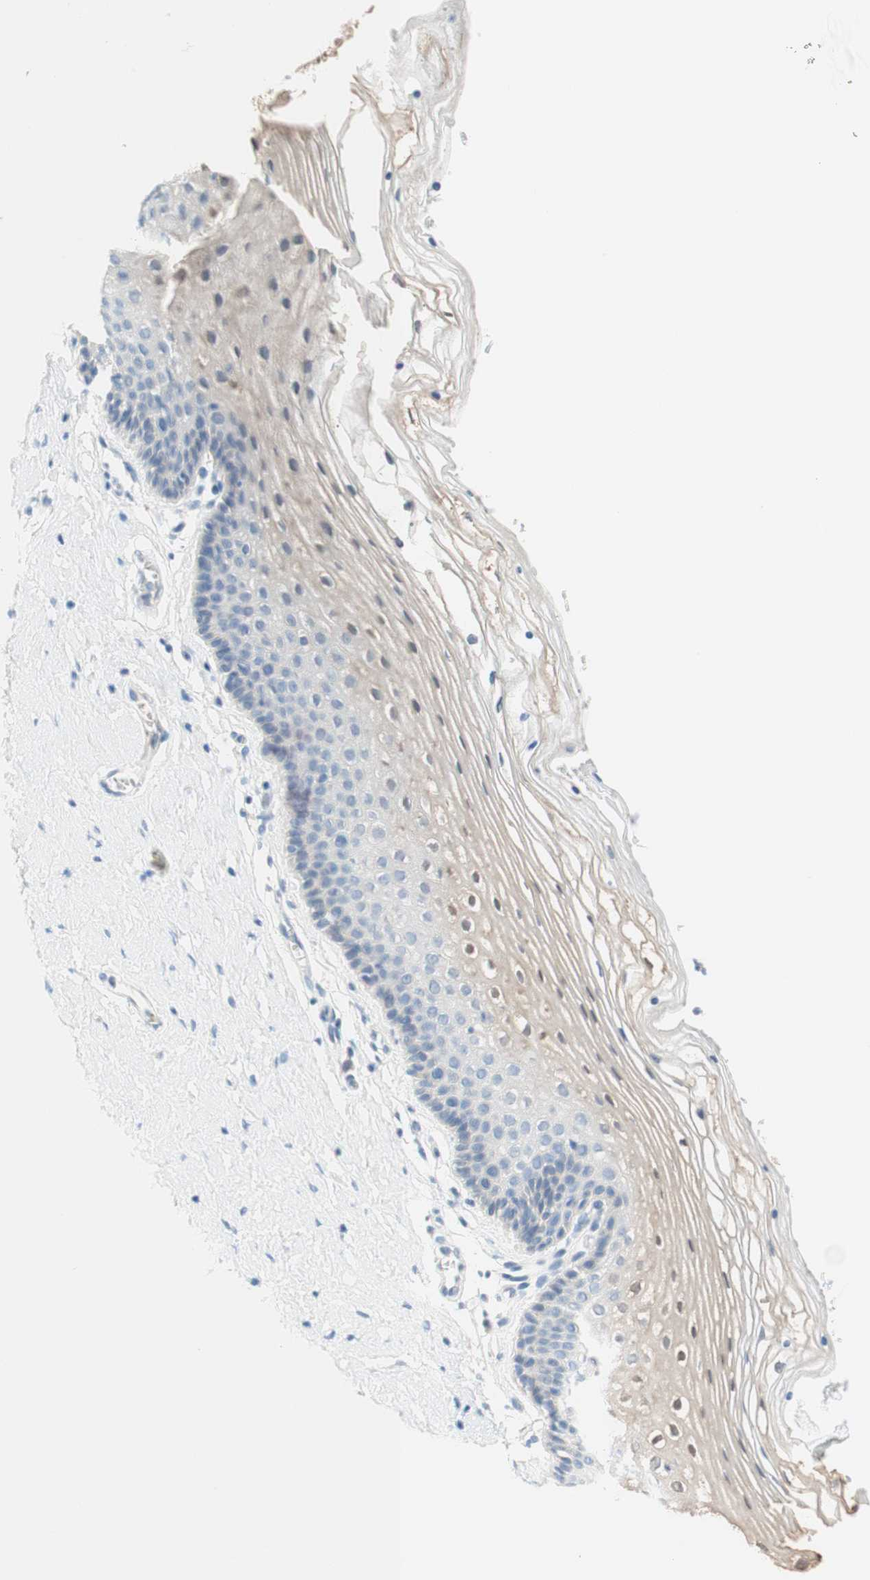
{"staining": {"intensity": "weak", "quantity": "25%-75%", "location": "cytoplasmic/membranous,nuclear"}, "tissue": "vagina", "cell_type": "Squamous epithelial cells", "image_type": "normal", "snomed": [{"axis": "morphology", "description": "Normal tissue, NOS"}, {"axis": "topography", "description": "Vagina"}], "caption": "Squamous epithelial cells reveal low levels of weak cytoplasmic/membranous,nuclear expression in about 25%-75% of cells in normal human vagina. Nuclei are stained in blue.", "gene": "ENTREP2", "patient": {"sex": "female", "age": 32}}